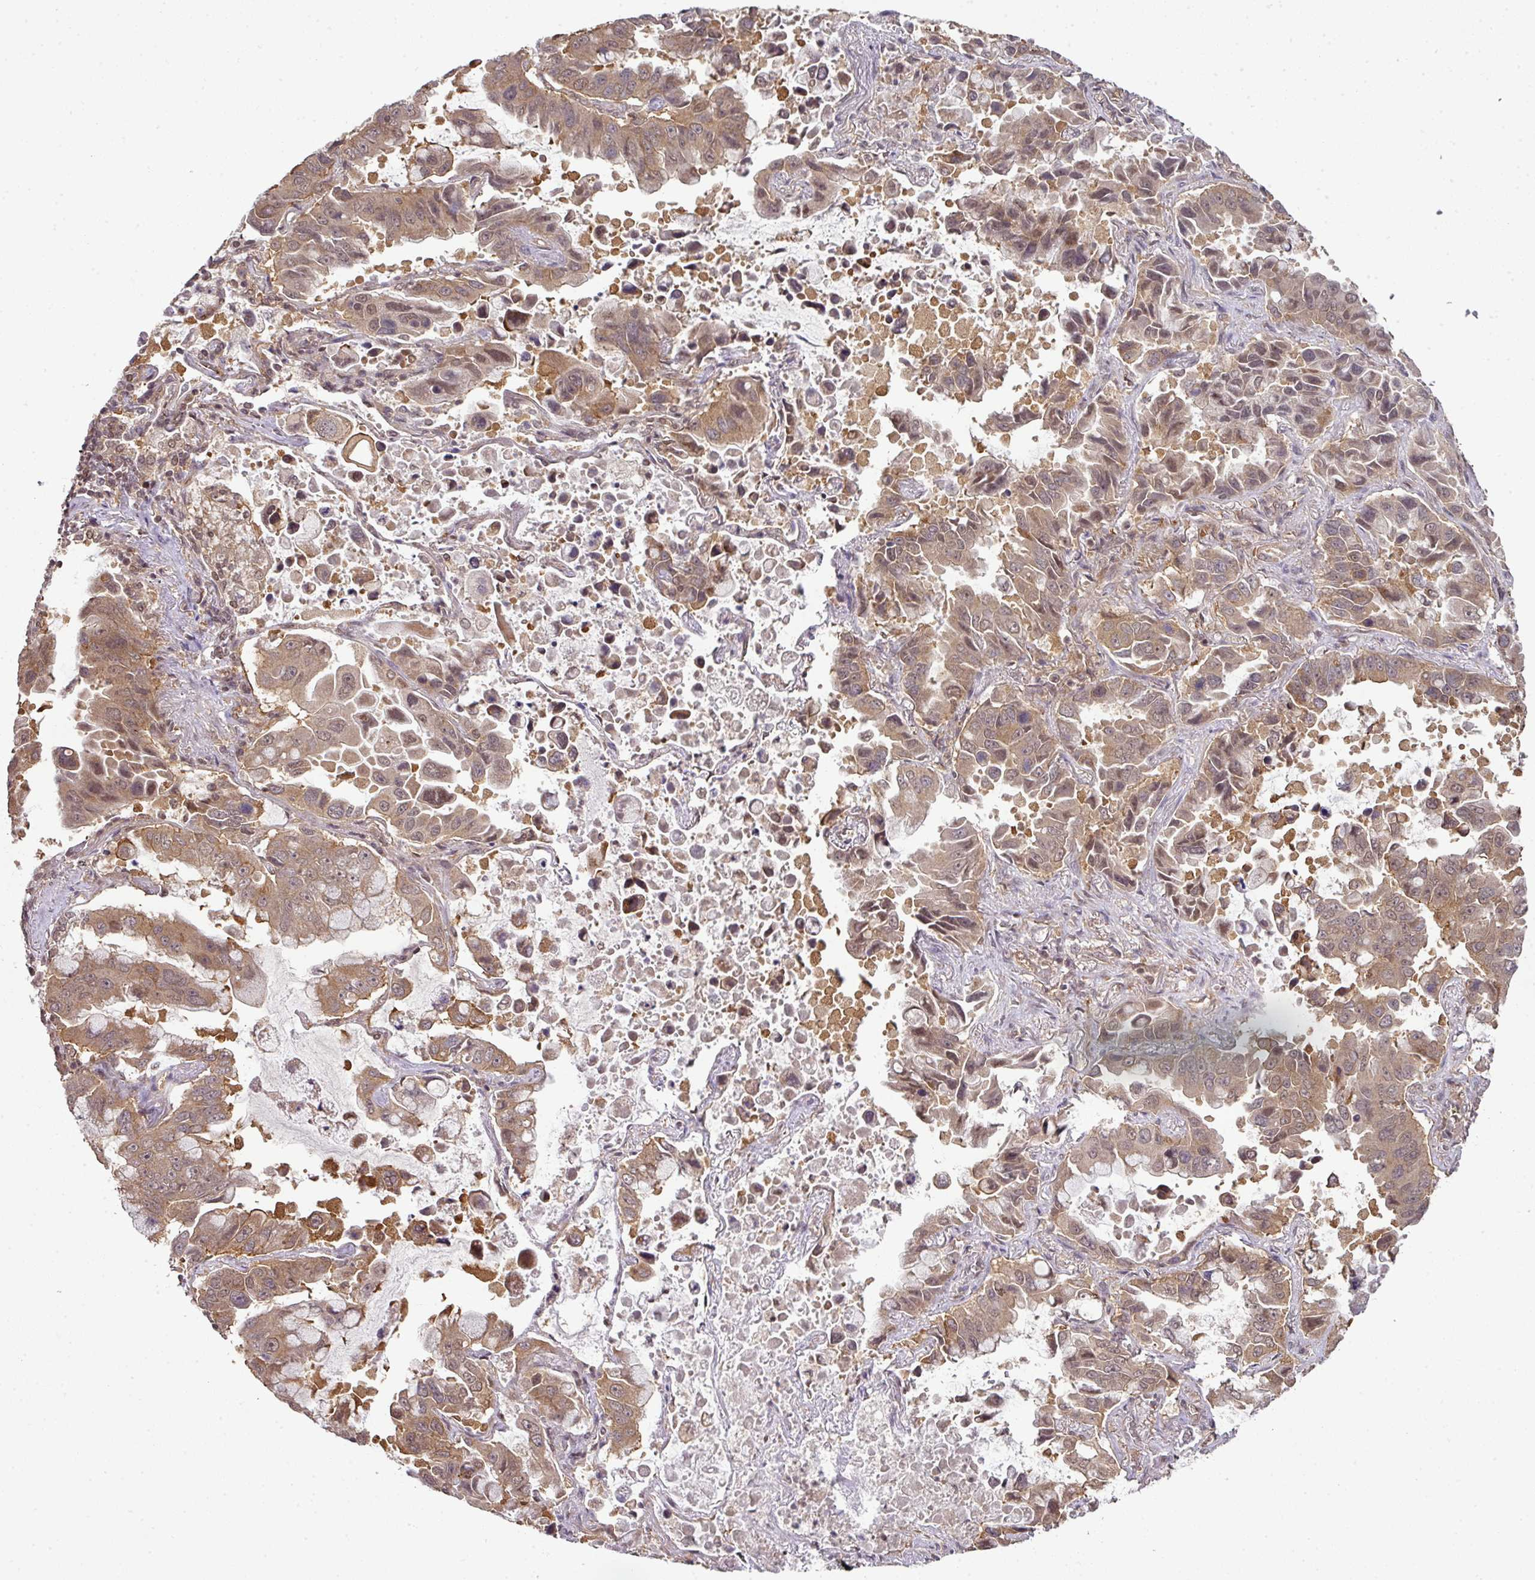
{"staining": {"intensity": "weak", "quantity": ">75%", "location": "cytoplasmic/membranous"}, "tissue": "lung cancer", "cell_type": "Tumor cells", "image_type": "cancer", "snomed": [{"axis": "morphology", "description": "Adenocarcinoma, NOS"}, {"axis": "topography", "description": "Lung"}], "caption": "This is an image of immunohistochemistry staining of adenocarcinoma (lung), which shows weak positivity in the cytoplasmic/membranous of tumor cells.", "gene": "ANKRD18A", "patient": {"sex": "male", "age": 64}}